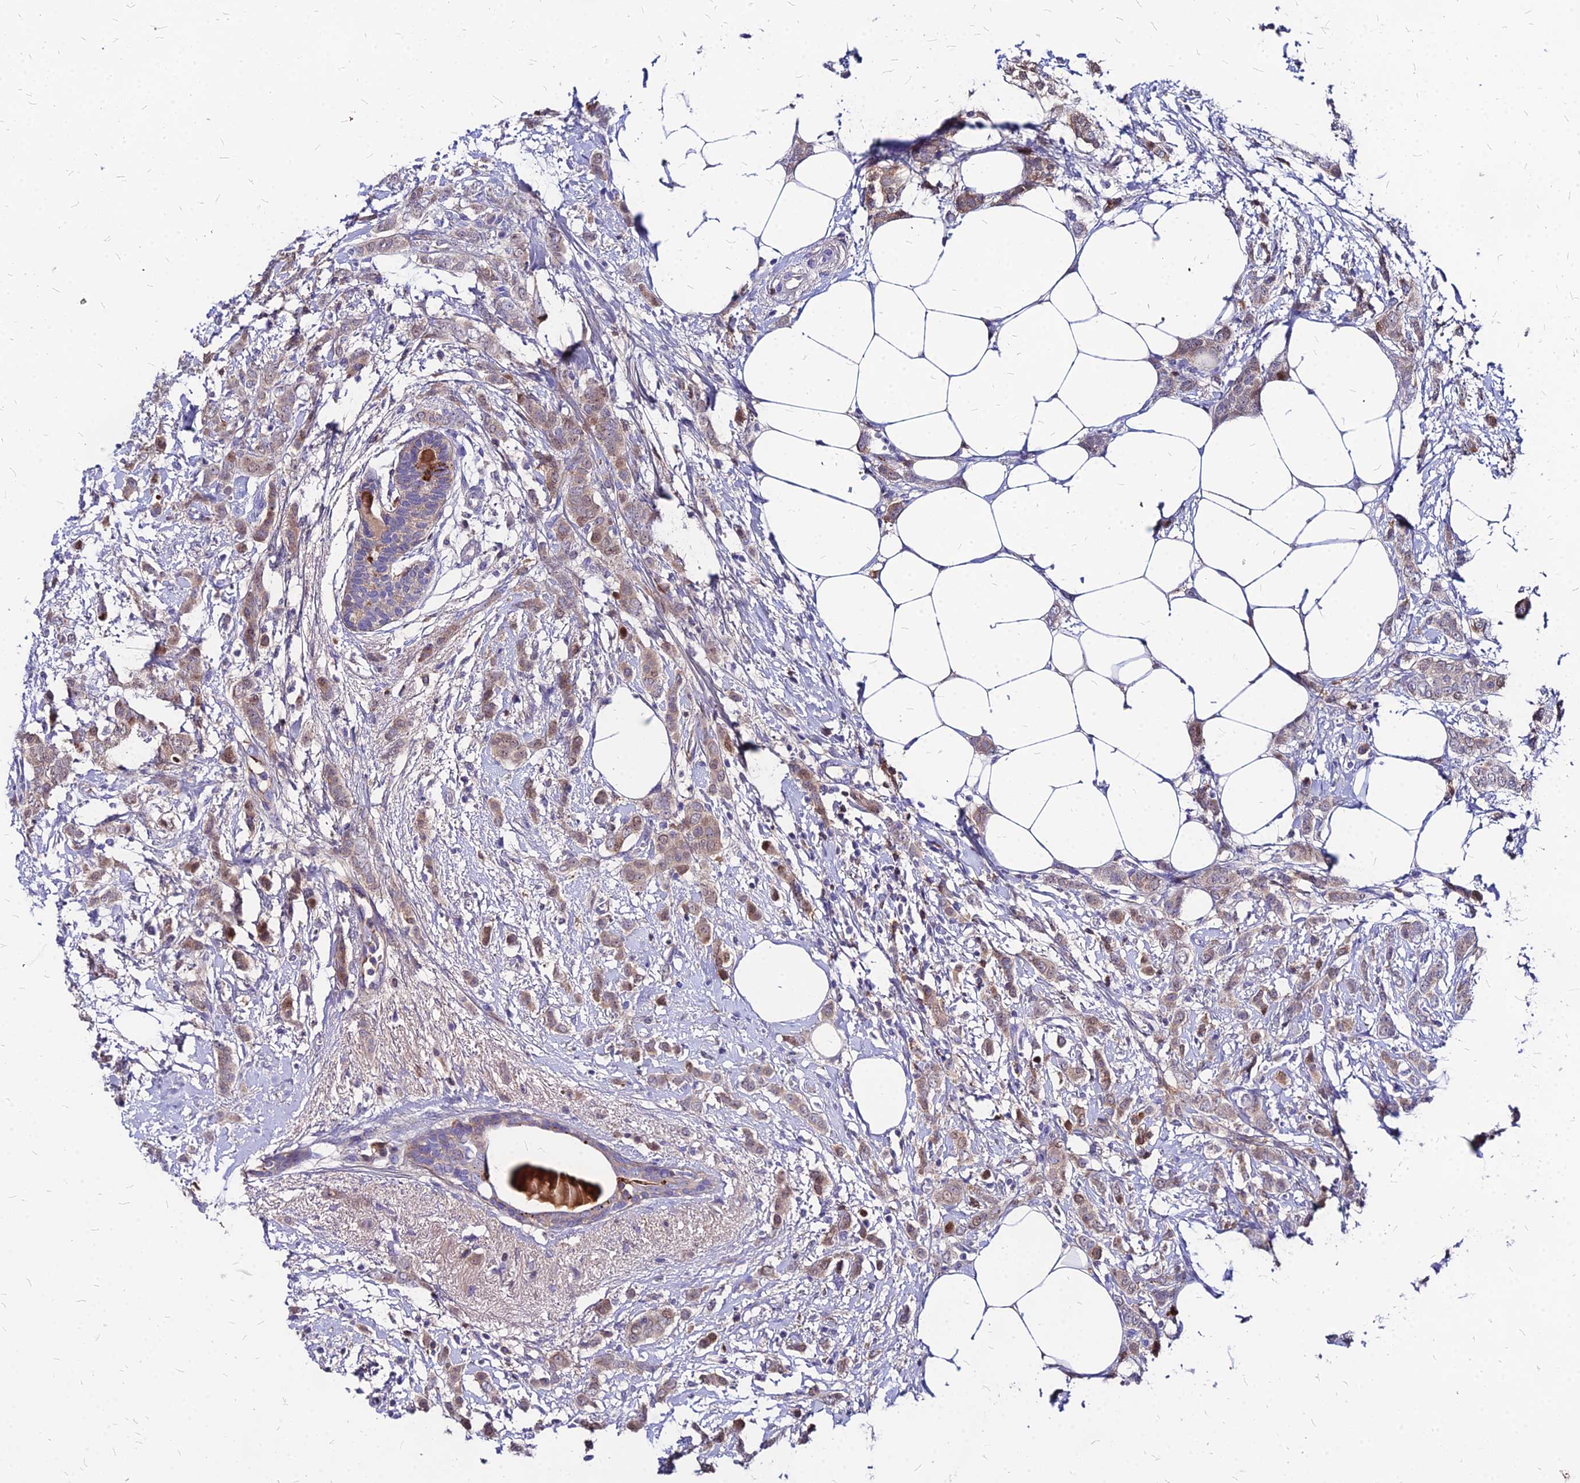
{"staining": {"intensity": "moderate", "quantity": ">75%", "location": "cytoplasmic/membranous"}, "tissue": "breast cancer", "cell_type": "Tumor cells", "image_type": "cancer", "snomed": [{"axis": "morphology", "description": "Duct carcinoma"}, {"axis": "topography", "description": "Breast"}], "caption": "Immunohistochemistry (IHC) staining of breast cancer (infiltrating ductal carcinoma), which exhibits medium levels of moderate cytoplasmic/membranous staining in approximately >75% of tumor cells indicating moderate cytoplasmic/membranous protein expression. The staining was performed using DAB (3,3'-diaminobenzidine) (brown) for protein detection and nuclei were counterstained in hematoxylin (blue).", "gene": "ACSM6", "patient": {"sex": "female", "age": 72}}